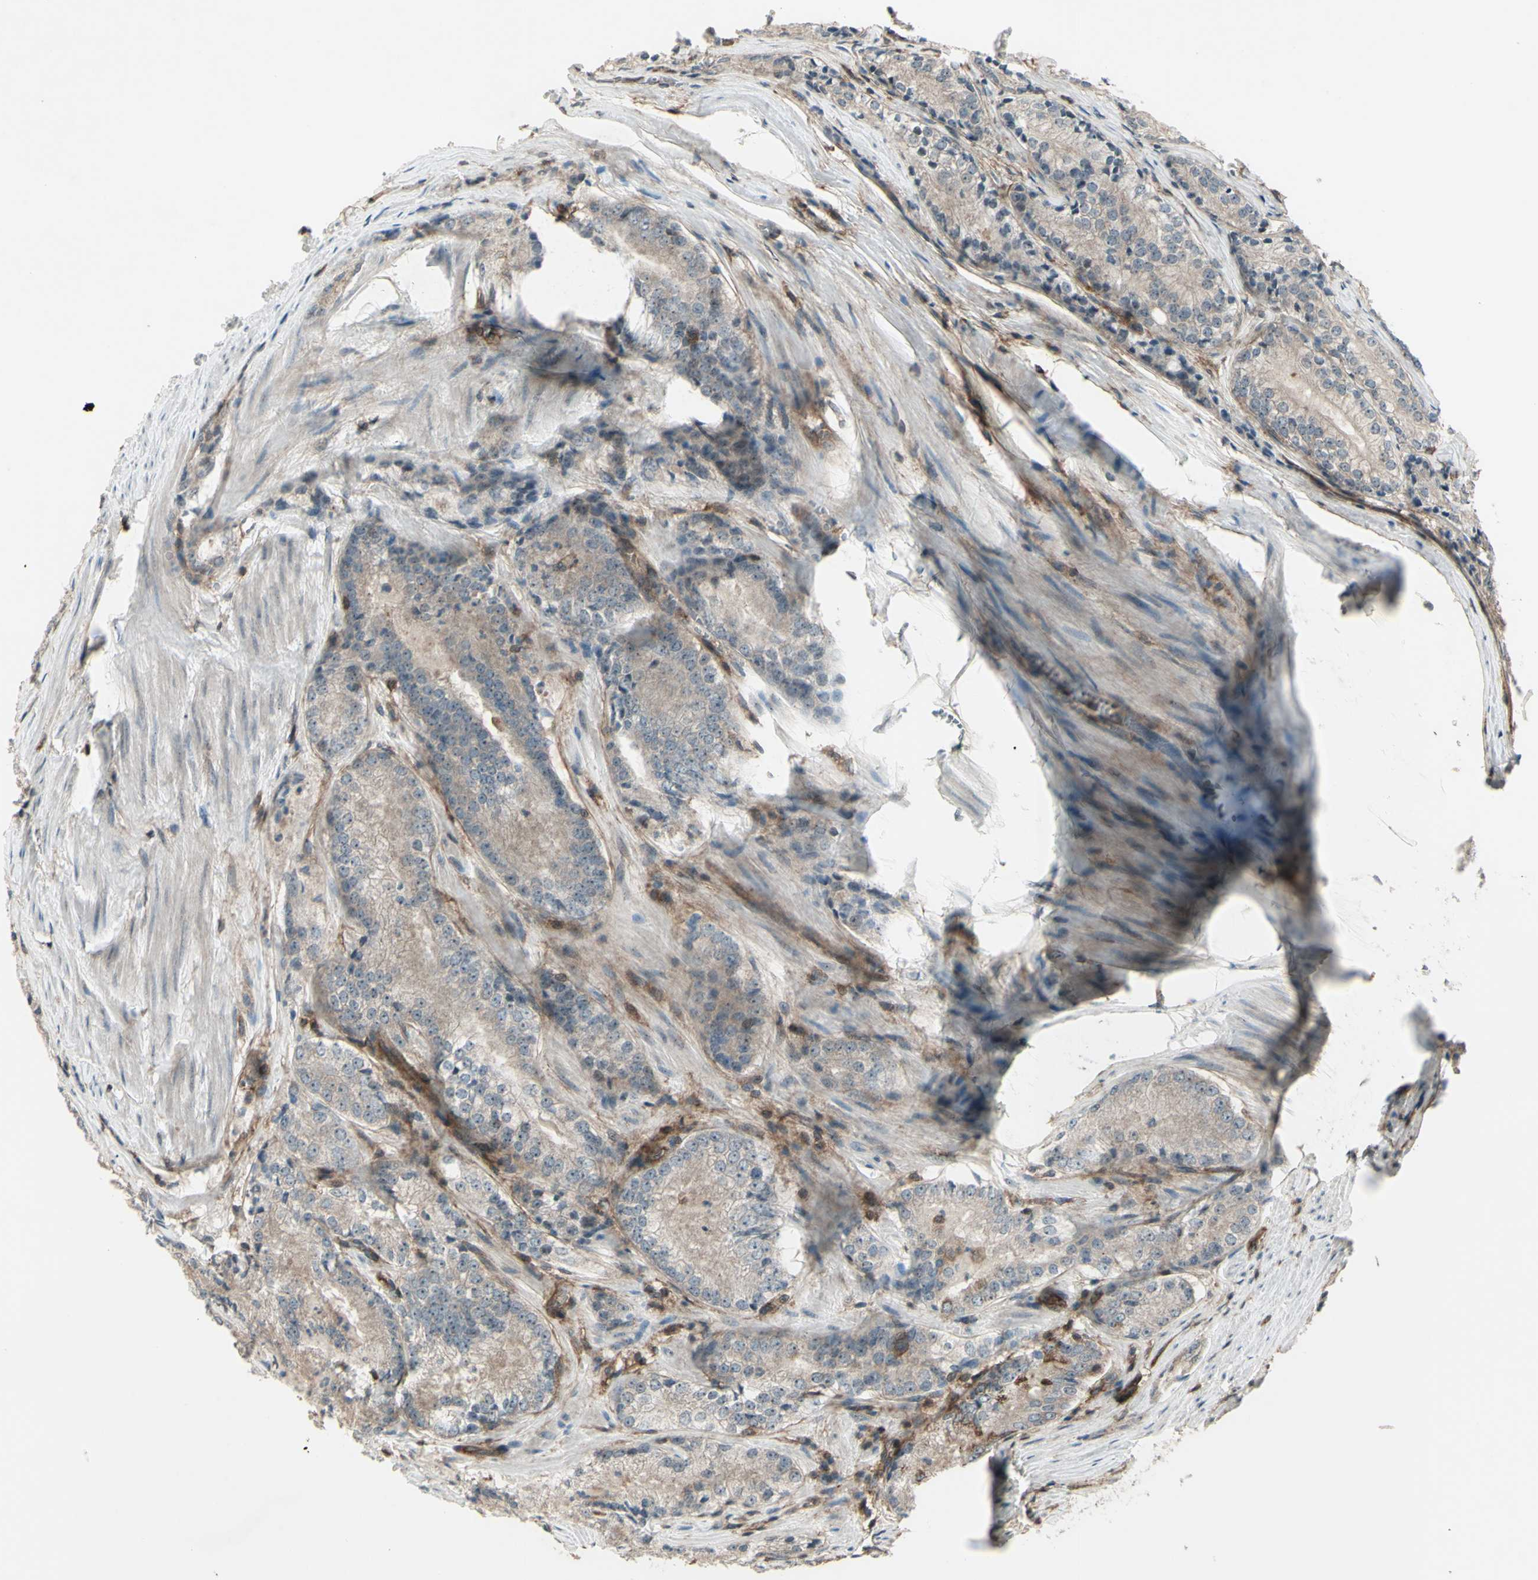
{"staining": {"intensity": "weak", "quantity": ">75%", "location": "cytoplasmic/membranous"}, "tissue": "prostate cancer", "cell_type": "Tumor cells", "image_type": "cancer", "snomed": [{"axis": "morphology", "description": "Adenocarcinoma, Low grade"}, {"axis": "topography", "description": "Prostate"}], "caption": "Weak cytoplasmic/membranous protein positivity is seen in approximately >75% of tumor cells in low-grade adenocarcinoma (prostate).", "gene": "FXYD5", "patient": {"sex": "male", "age": 60}}